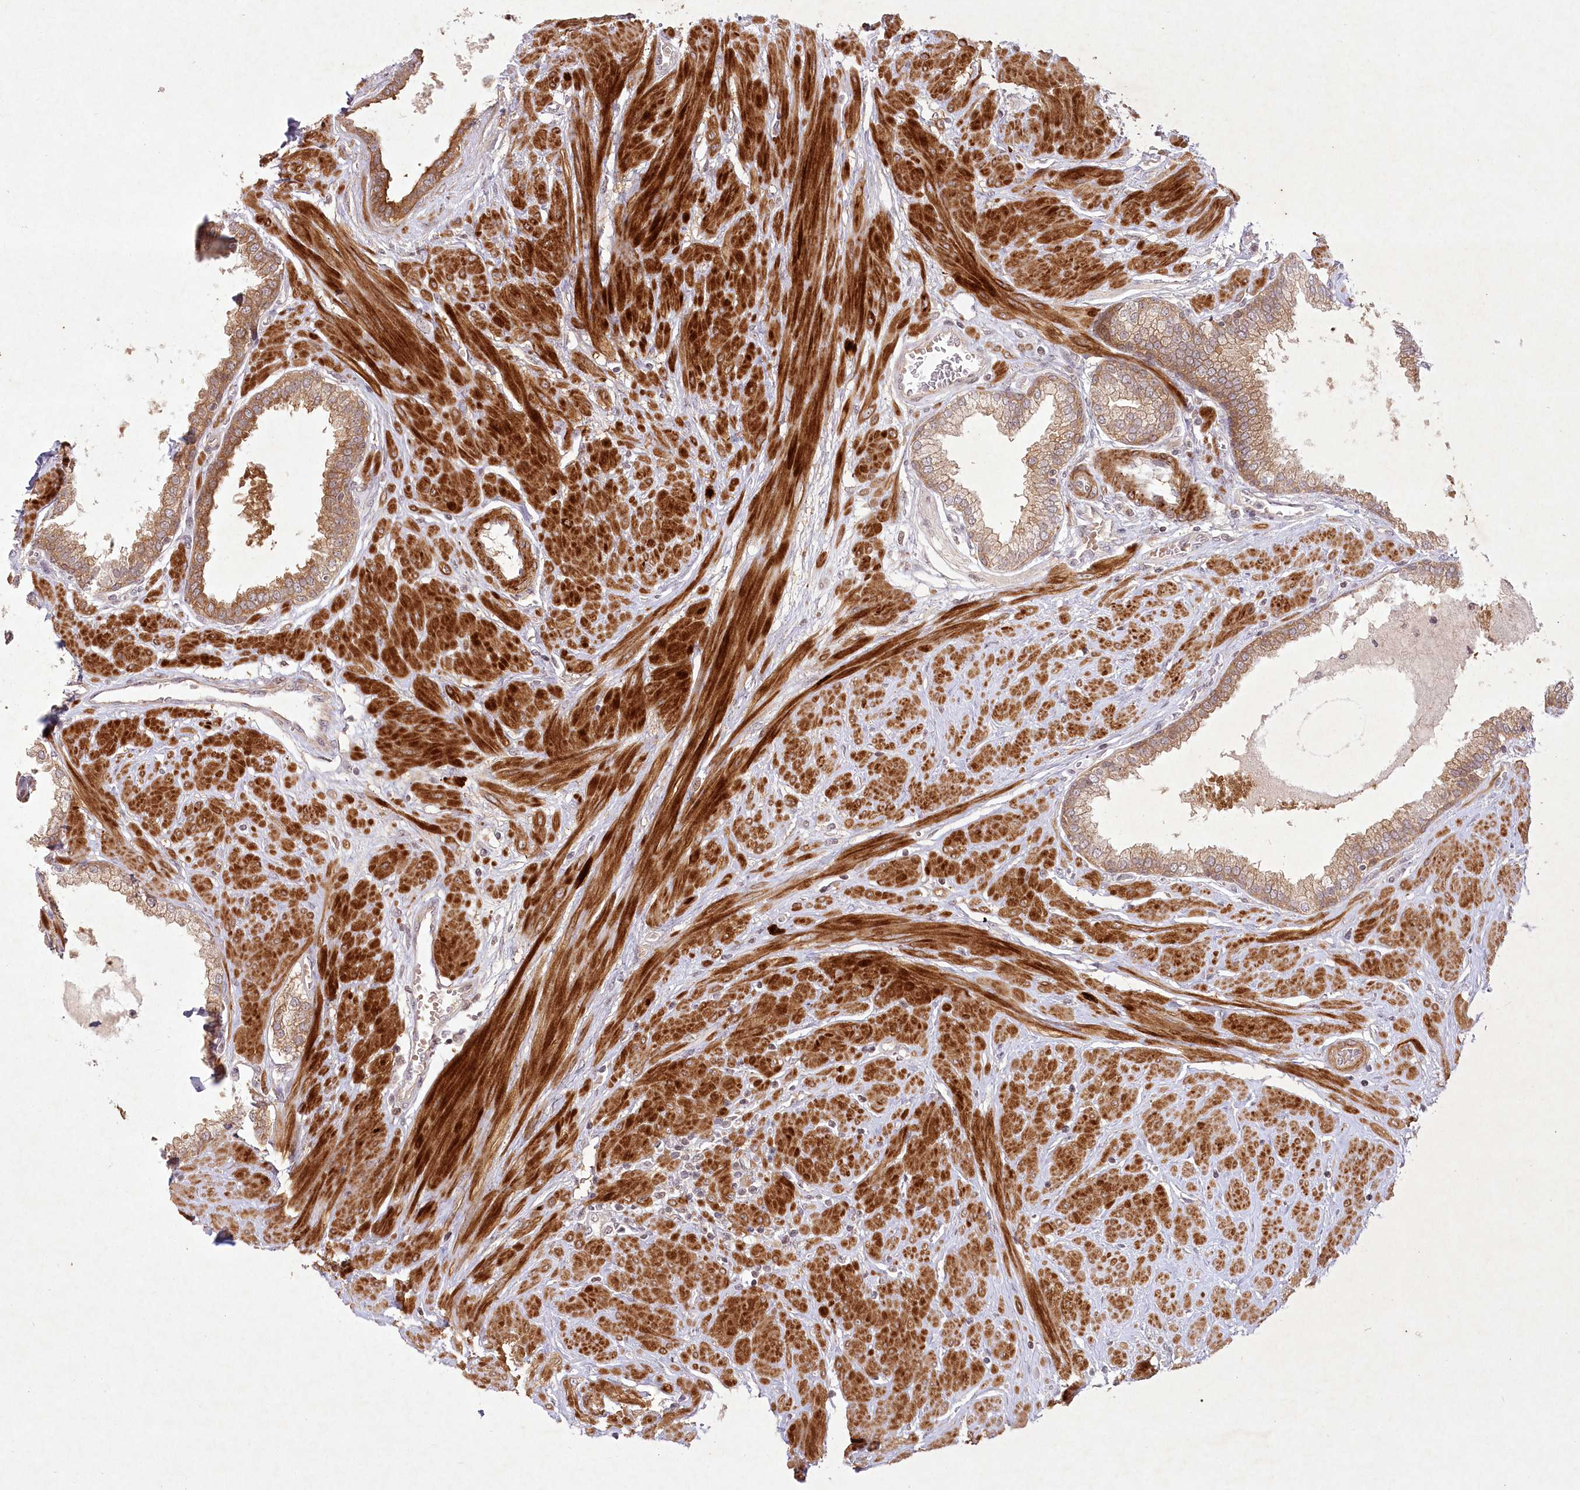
{"staining": {"intensity": "moderate", "quantity": ">75%", "location": "cytoplasmic/membranous"}, "tissue": "prostate", "cell_type": "Glandular cells", "image_type": "normal", "snomed": [{"axis": "morphology", "description": "Normal tissue, NOS"}, {"axis": "topography", "description": "Prostate"}], "caption": "The image reveals immunohistochemical staining of normal prostate. There is moderate cytoplasmic/membranous expression is identified in about >75% of glandular cells.", "gene": "SH2D3A", "patient": {"sex": "male", "age": 51}}